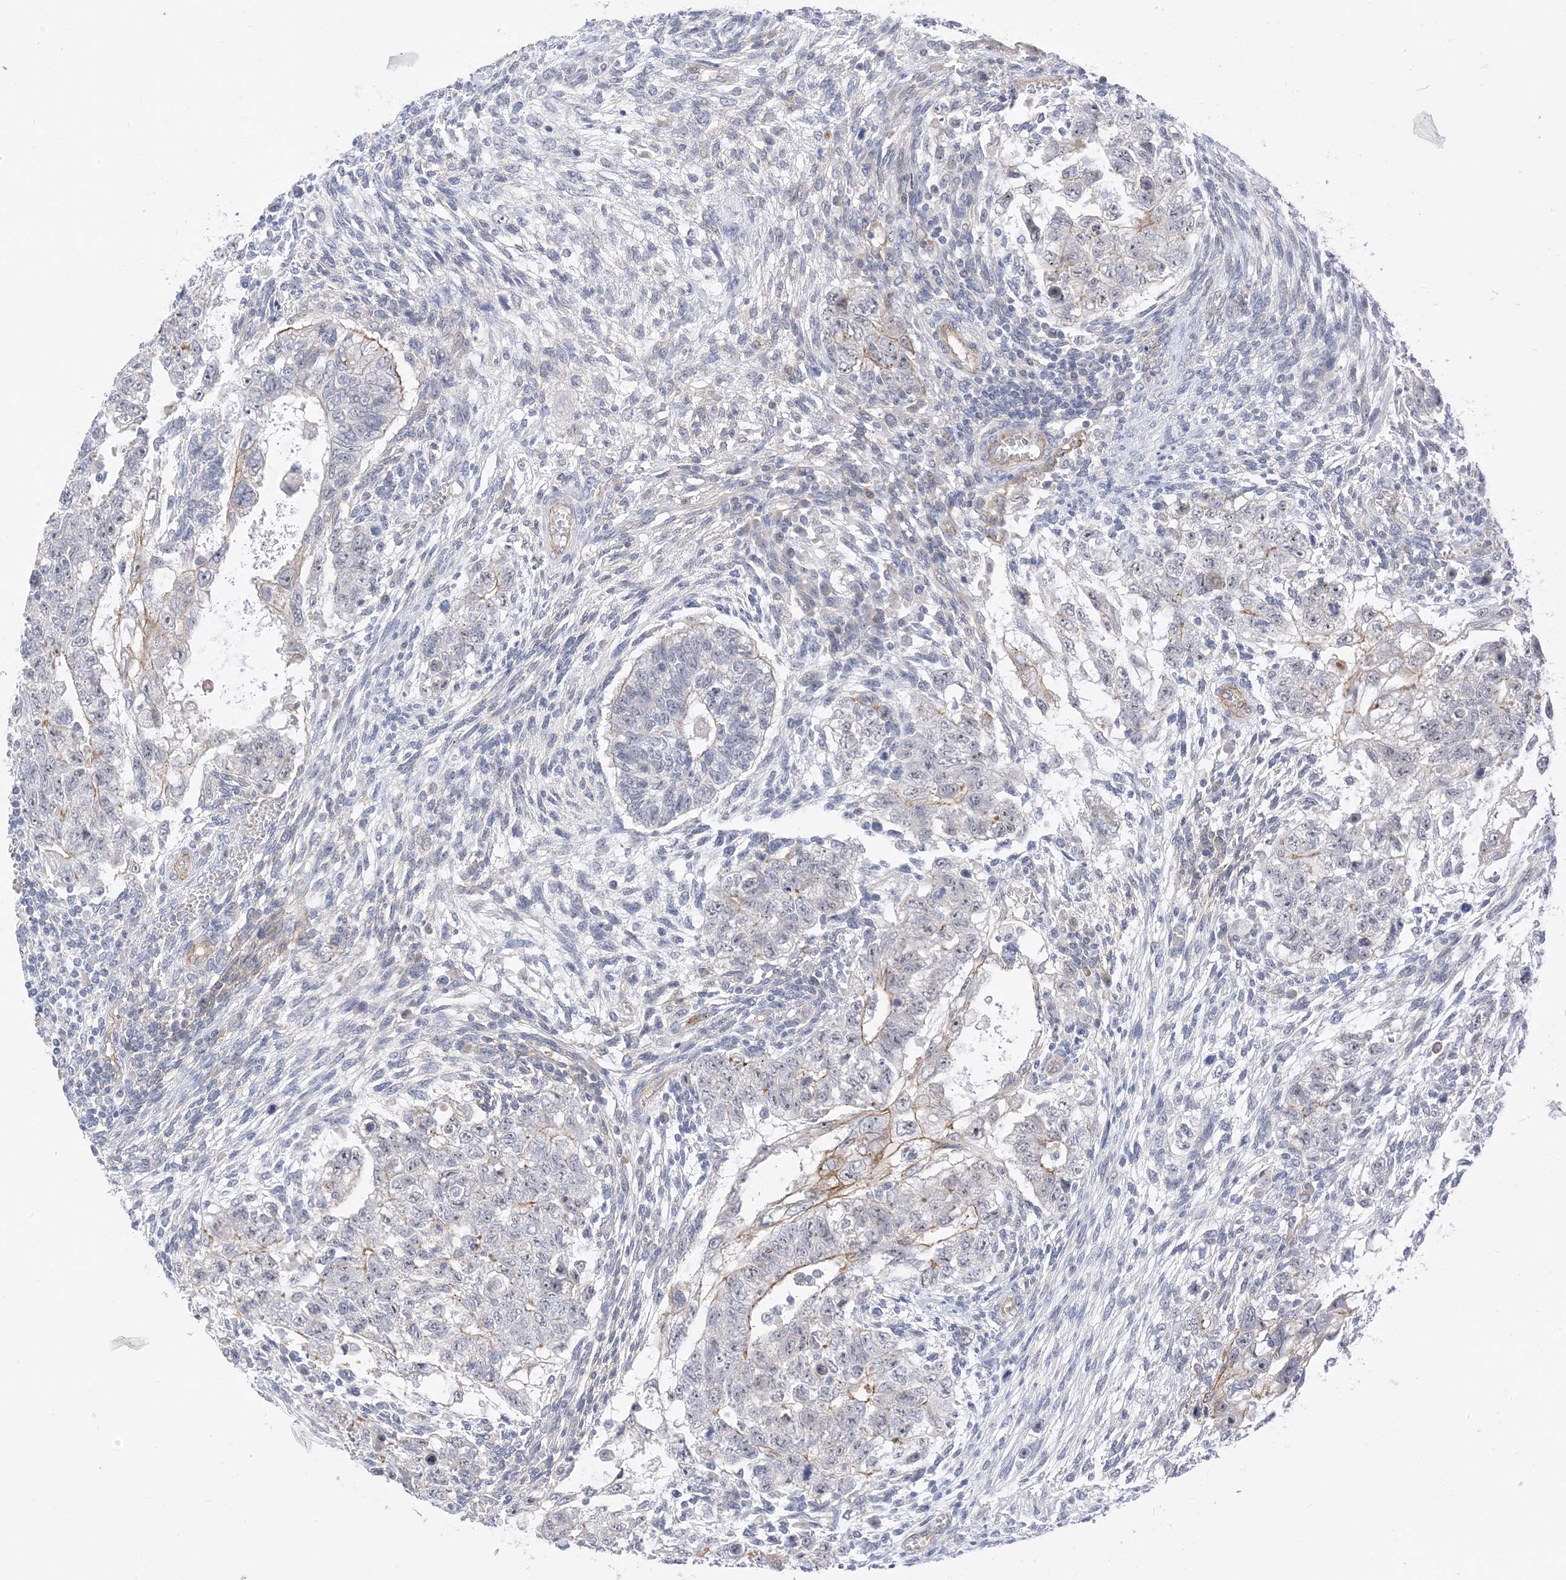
{"staining": {"intensity": "weak", "quantity": "<25%", "location": "cytoplasmic/membranous"}, "tissue": "testis cancer", "cell_type": "Tumor cells", "image_type": "cancer", "snomed": [{"axis": "morphology", "description": "Carcinoma, Embryonal, NOS"}, {"axis": "topography", "description": "Testis"}], "caption": "This is an immunohistochemistry histopathology image of testis cancer. There is no positivity in tumor cells.", "gene": "IL36B", "patient": {"sex": "male", "age": 37}}